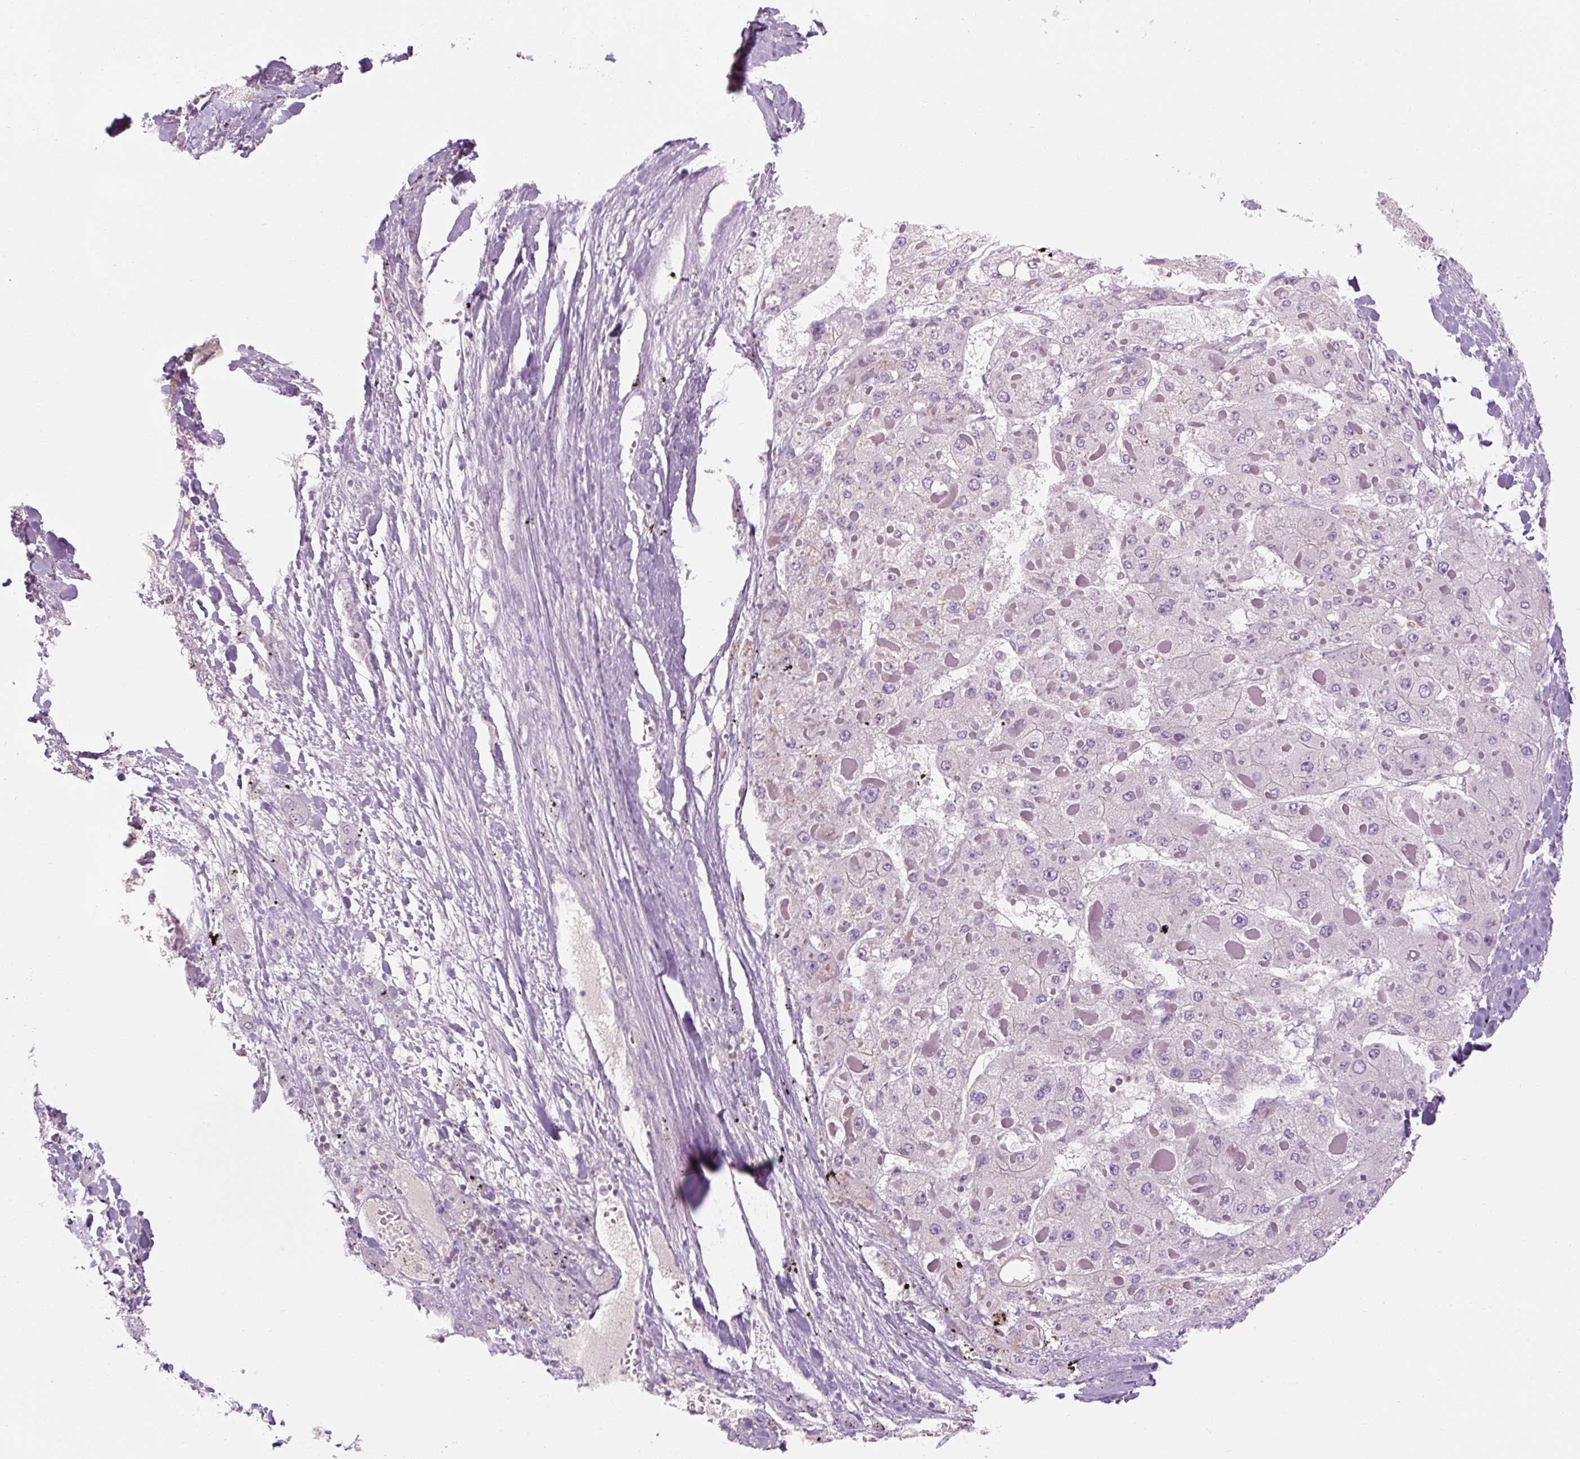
{"staining": {"intensity": "negative", "quantity": "none", "location": "none"}, "tissue": "liver cancer", "cell_type": "Tumor cells", "image_type": "cancer", "snomed": [{"axis": "morphology", "description": "Carcinoma, Hepatocellular, NOS"}, {"axis": "topography", "description": "Liver"}], "caption": "Tumor cells show no significant protein expression in hepatocellular carcinoma (liver).", "gene": "TIGD2", "patient": {"sex": "female", "age": 73}}